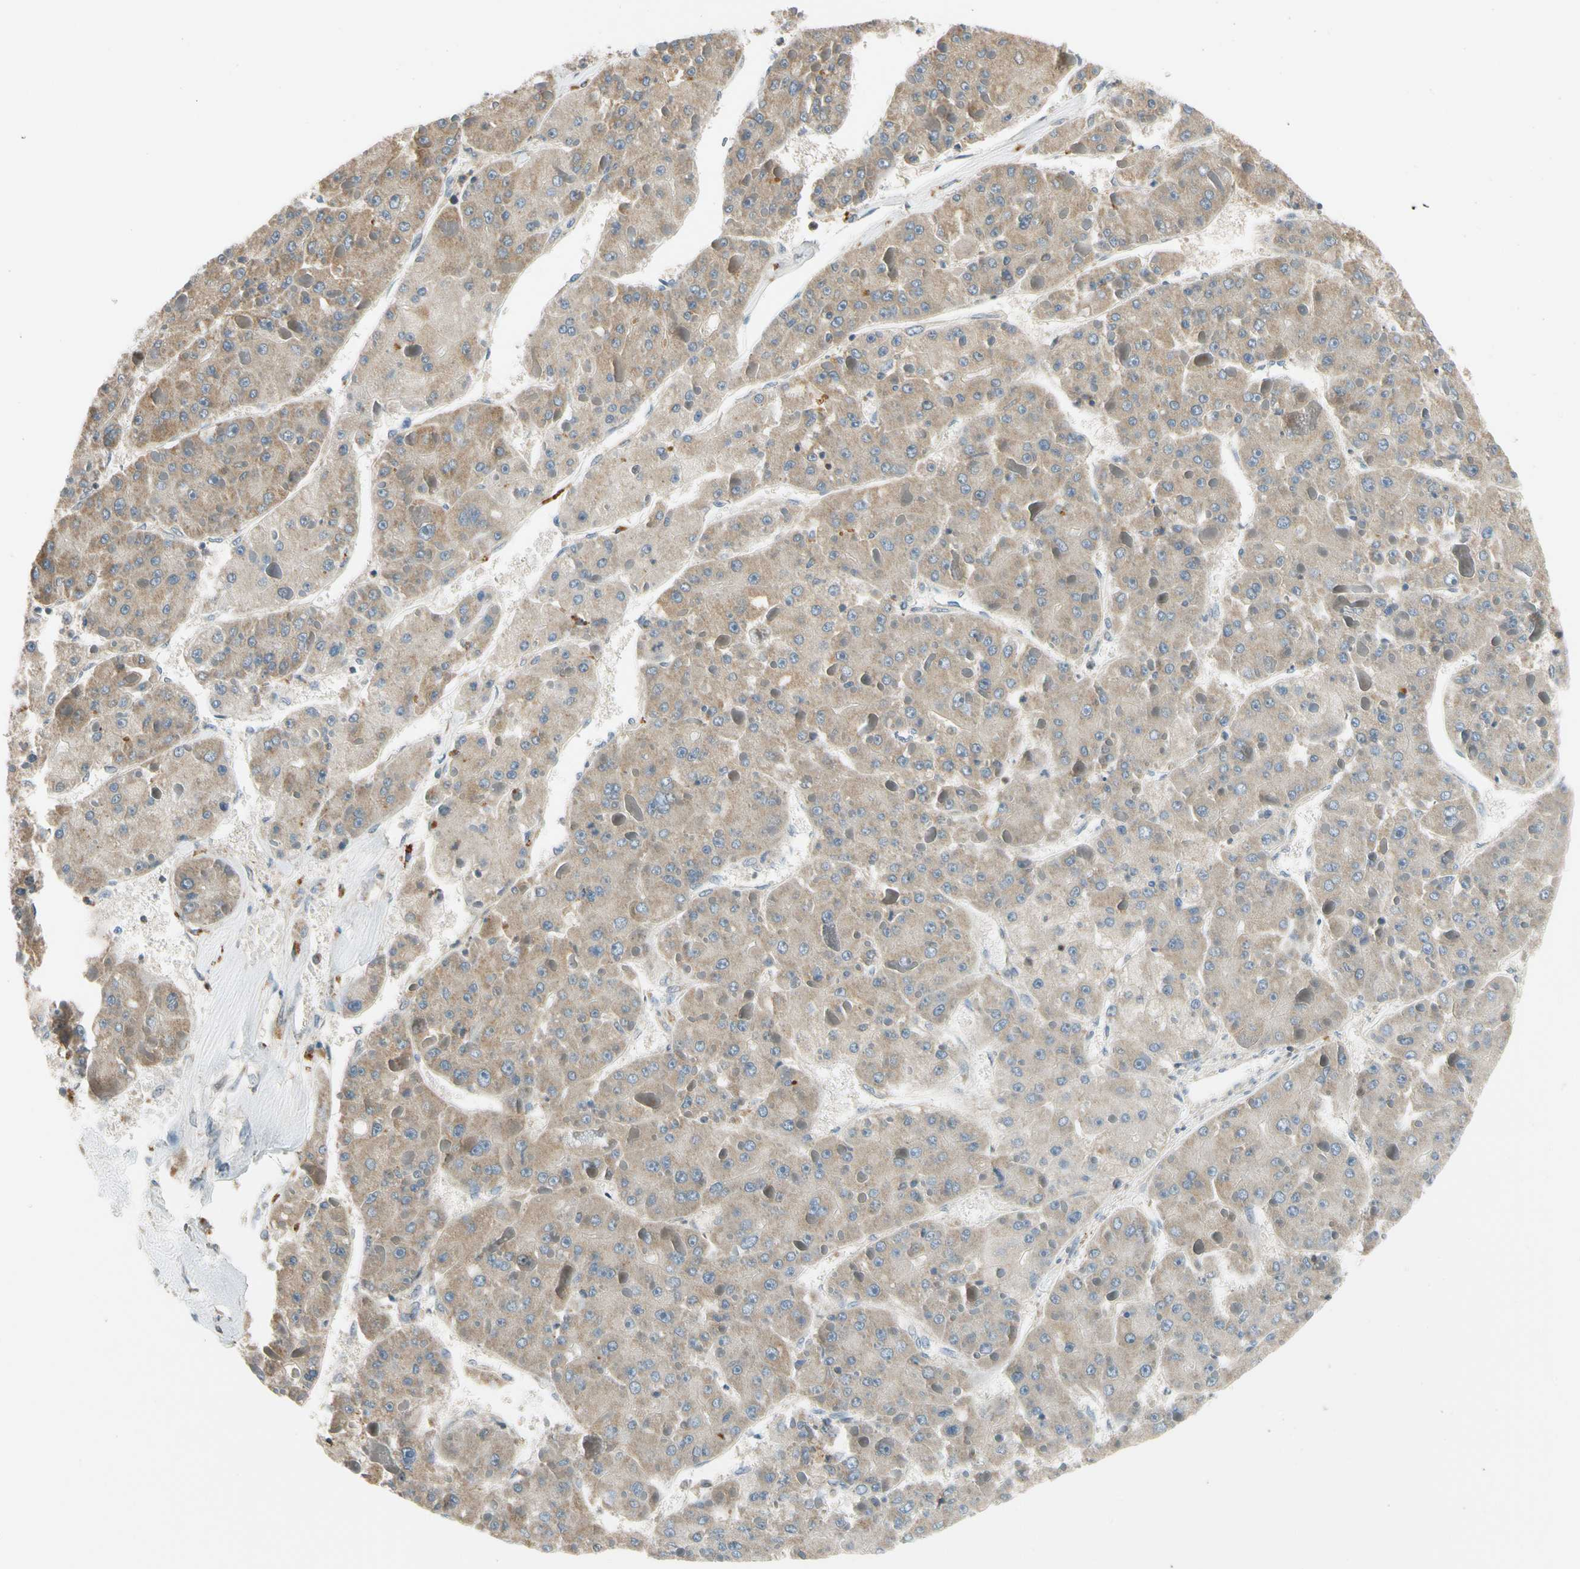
{"staining": {"intensity": "weak", "quantity": "25%-75%", "location": "cytoplasmic/membranous"}, "tissue": "liver cancer", "cell_type": "Tumor cells", "image_type": "cancer", "snomed": [{"axis": "morphology", "description": "Carcinoma, Hepatocellular, NOS"}, {"axis": "topography", "description": "Liver"}], "caption": "This histopathology image demonstrates immunohistochemistry staining of human liver cancer (hepatocellular carcinoma), with low weak cytoplasmic/membranous staining in about 25%-75% of tumor cells.", "gene": "MST1R", "patient": {"sex": "female", "age": 73}}